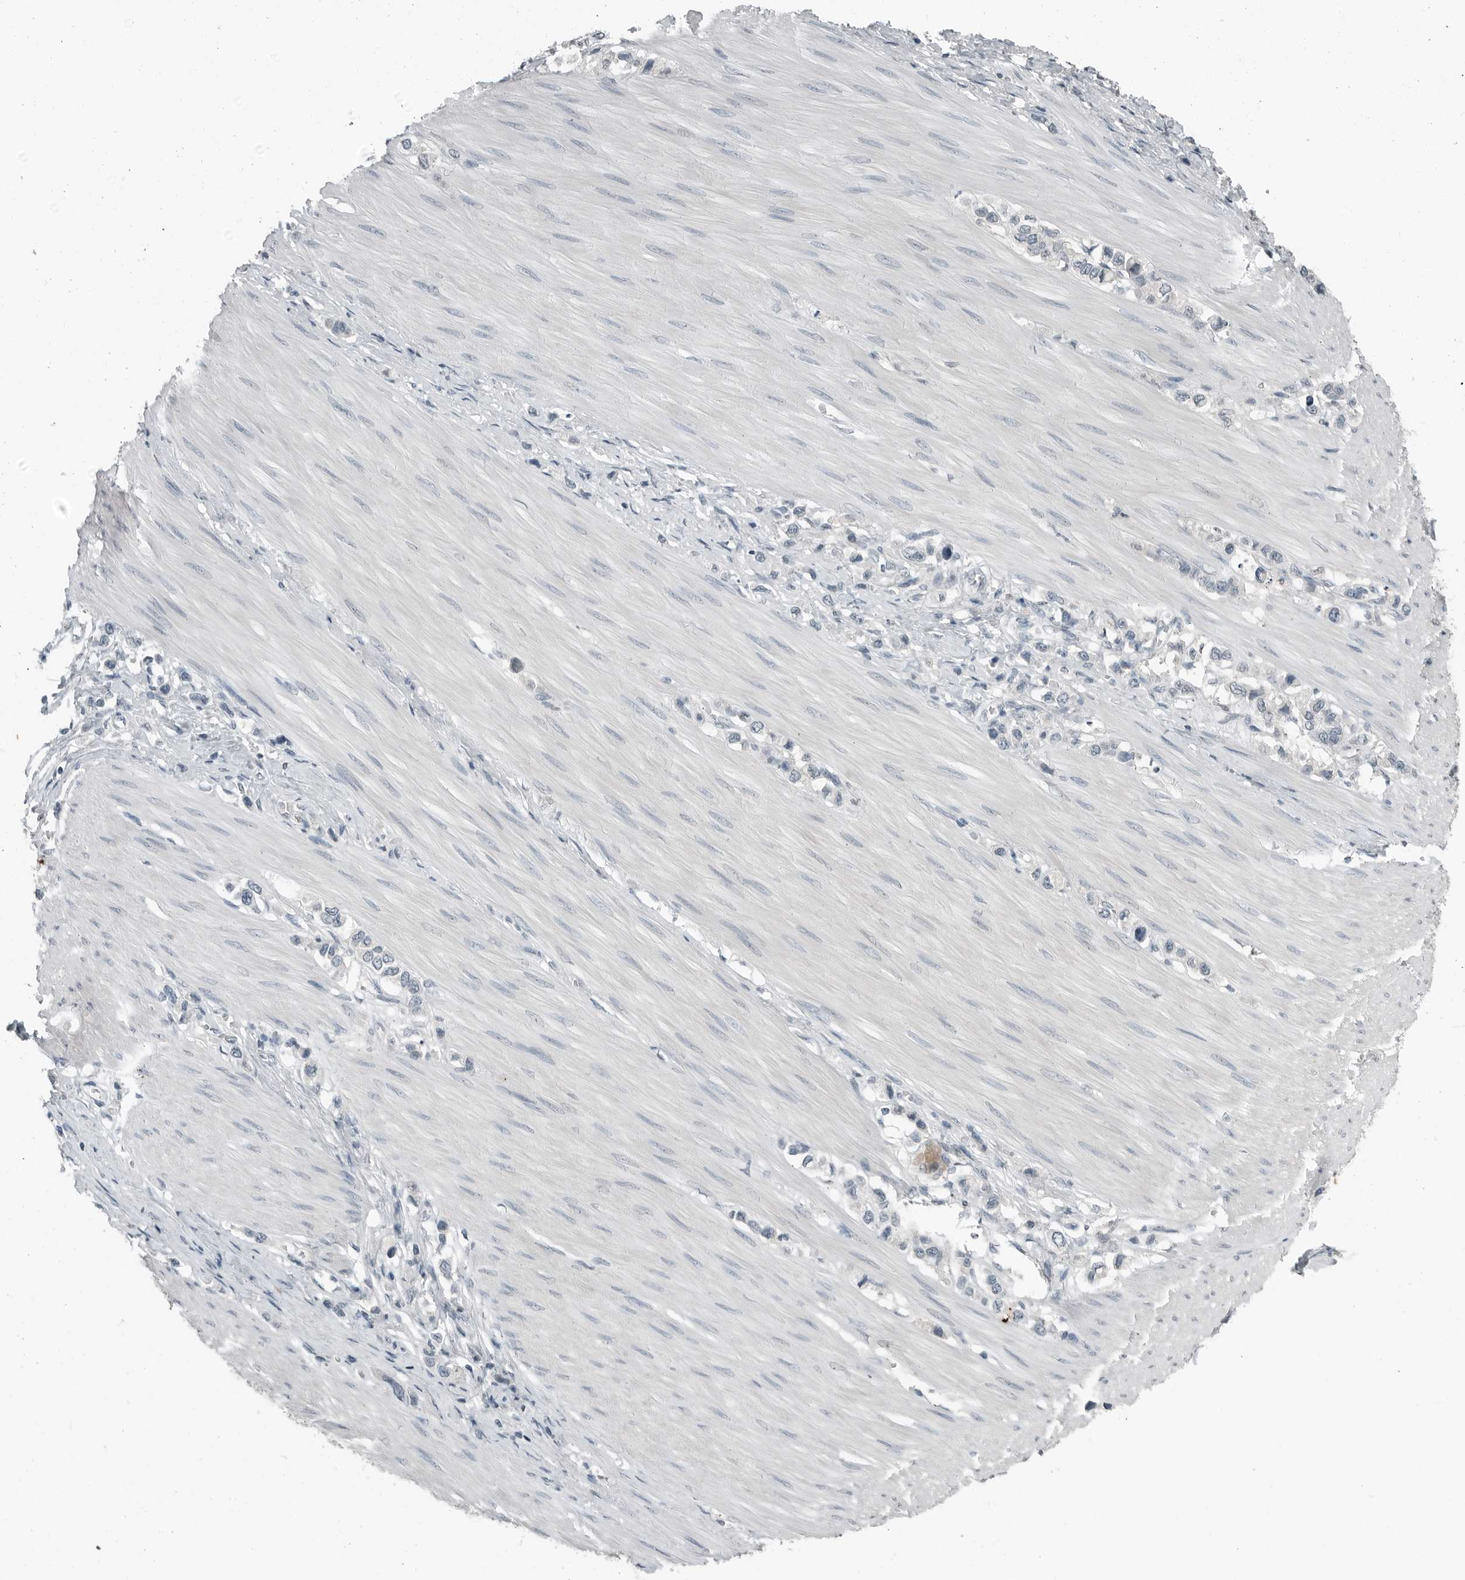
{"staining": {"intensity": "negative", "quantity": "none", "location": "none"}, "tissue": "stomach cancer", "cell_type": "Tumor cells", "image_type": "cancer", "snomed": [{"axis": "morphology", "description": "Adenocarcinoma, NOS"}, {"axis": "topography", "description": "Stomach"}], "caption": "Tumor cells are negative for protein expression in human adenocarcinoma (stomach).", "gene": "KYAT1", "patient": {"sex": "female", "age": 65}}